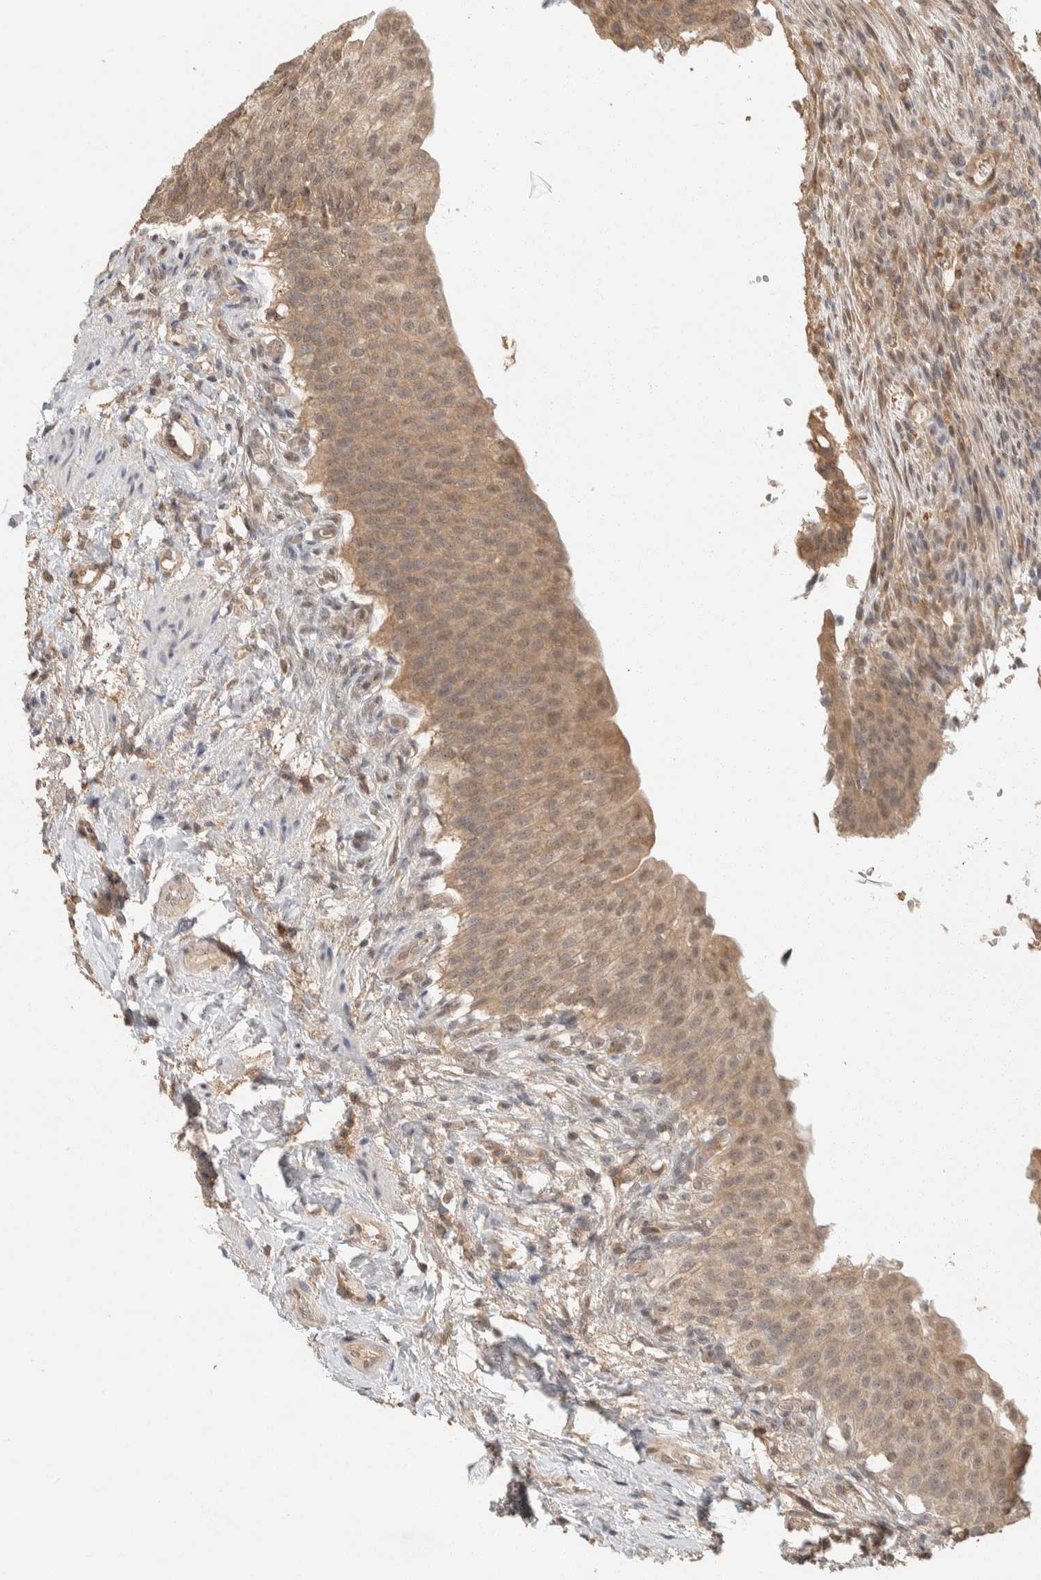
{"staining": {"intensity": "weak", "quantity": ">75%", "location": "cytoplasmic/membranous,nuclear"}, "tissue": "urinary bladder", "cell_type": "Urothelial cells", "image_type": "normal", "snomed": [{"axis": "morphology", "description": "Normal tissue, NOS"}, {"axis": "topography", "description": "Urinary bladder"}], "caption": "The immunohistochemical stain labels weak cytoplasmic/membranous,nuclear positivity in urothelial cells of unremarkable urinary bladder. Immunohistochemistry stains the protein of interest in brown and the nuclei are stained blue.", "gene": "ZNF567", "patient": {"sex": "female", "age": 60}}